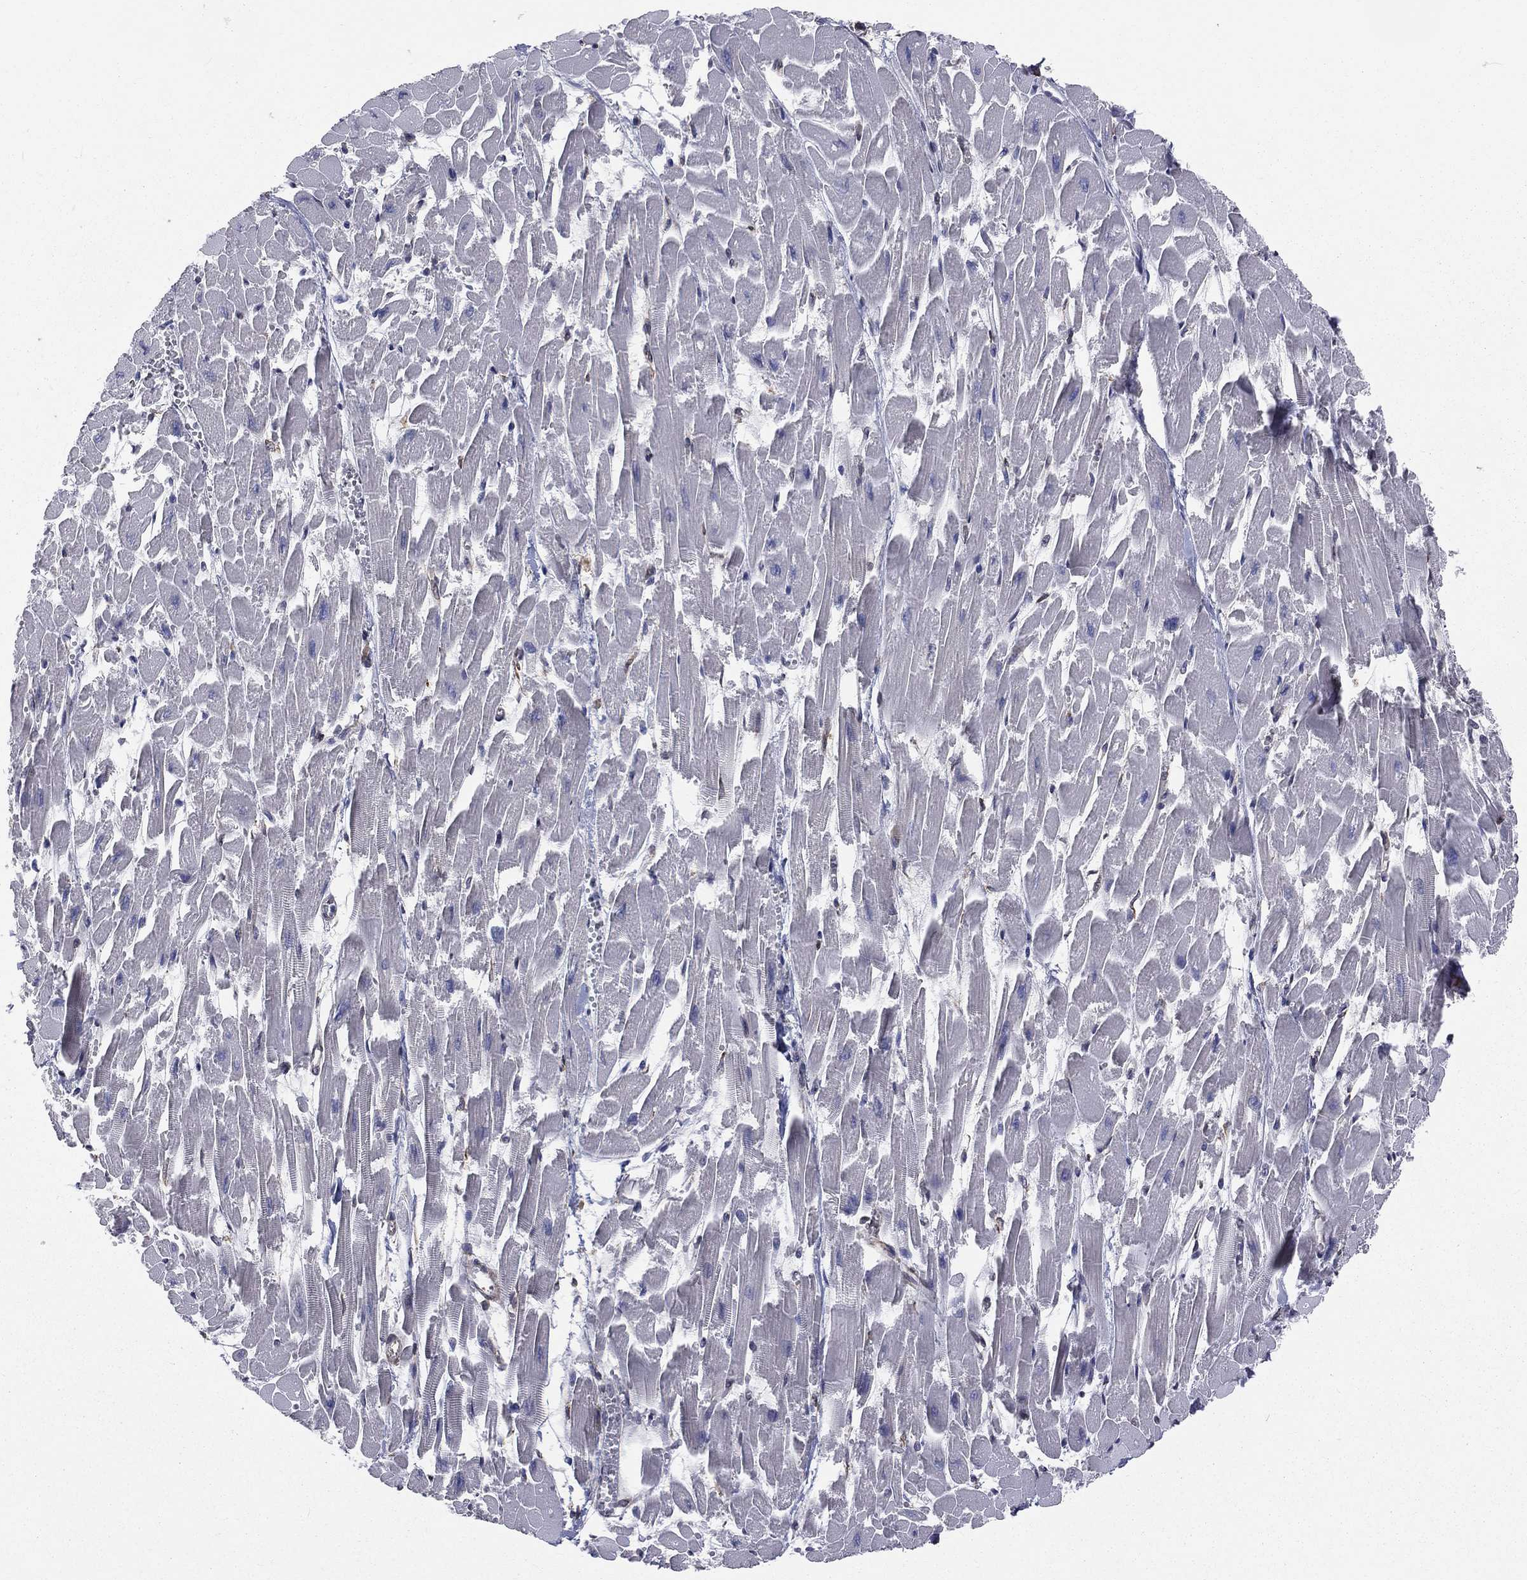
{"staining": {"intensity": "negative", "quantity": "none", "location": "none"}, "tissue": "heart muscle", "cell_type": "Cardiomyocytes", "image_type": "normal", "snomed": [{"axis": "morphology", "description": "Normal tissue, NOS"}, {"axis": "topography", "description": "Heart"}], "caption": "Human heart muscle stained for a protein using IHC demonstrates no staining in cardiomyocytes.", "gene": "PGRMC1", "patient": {"sex": "female", "age": 52}}